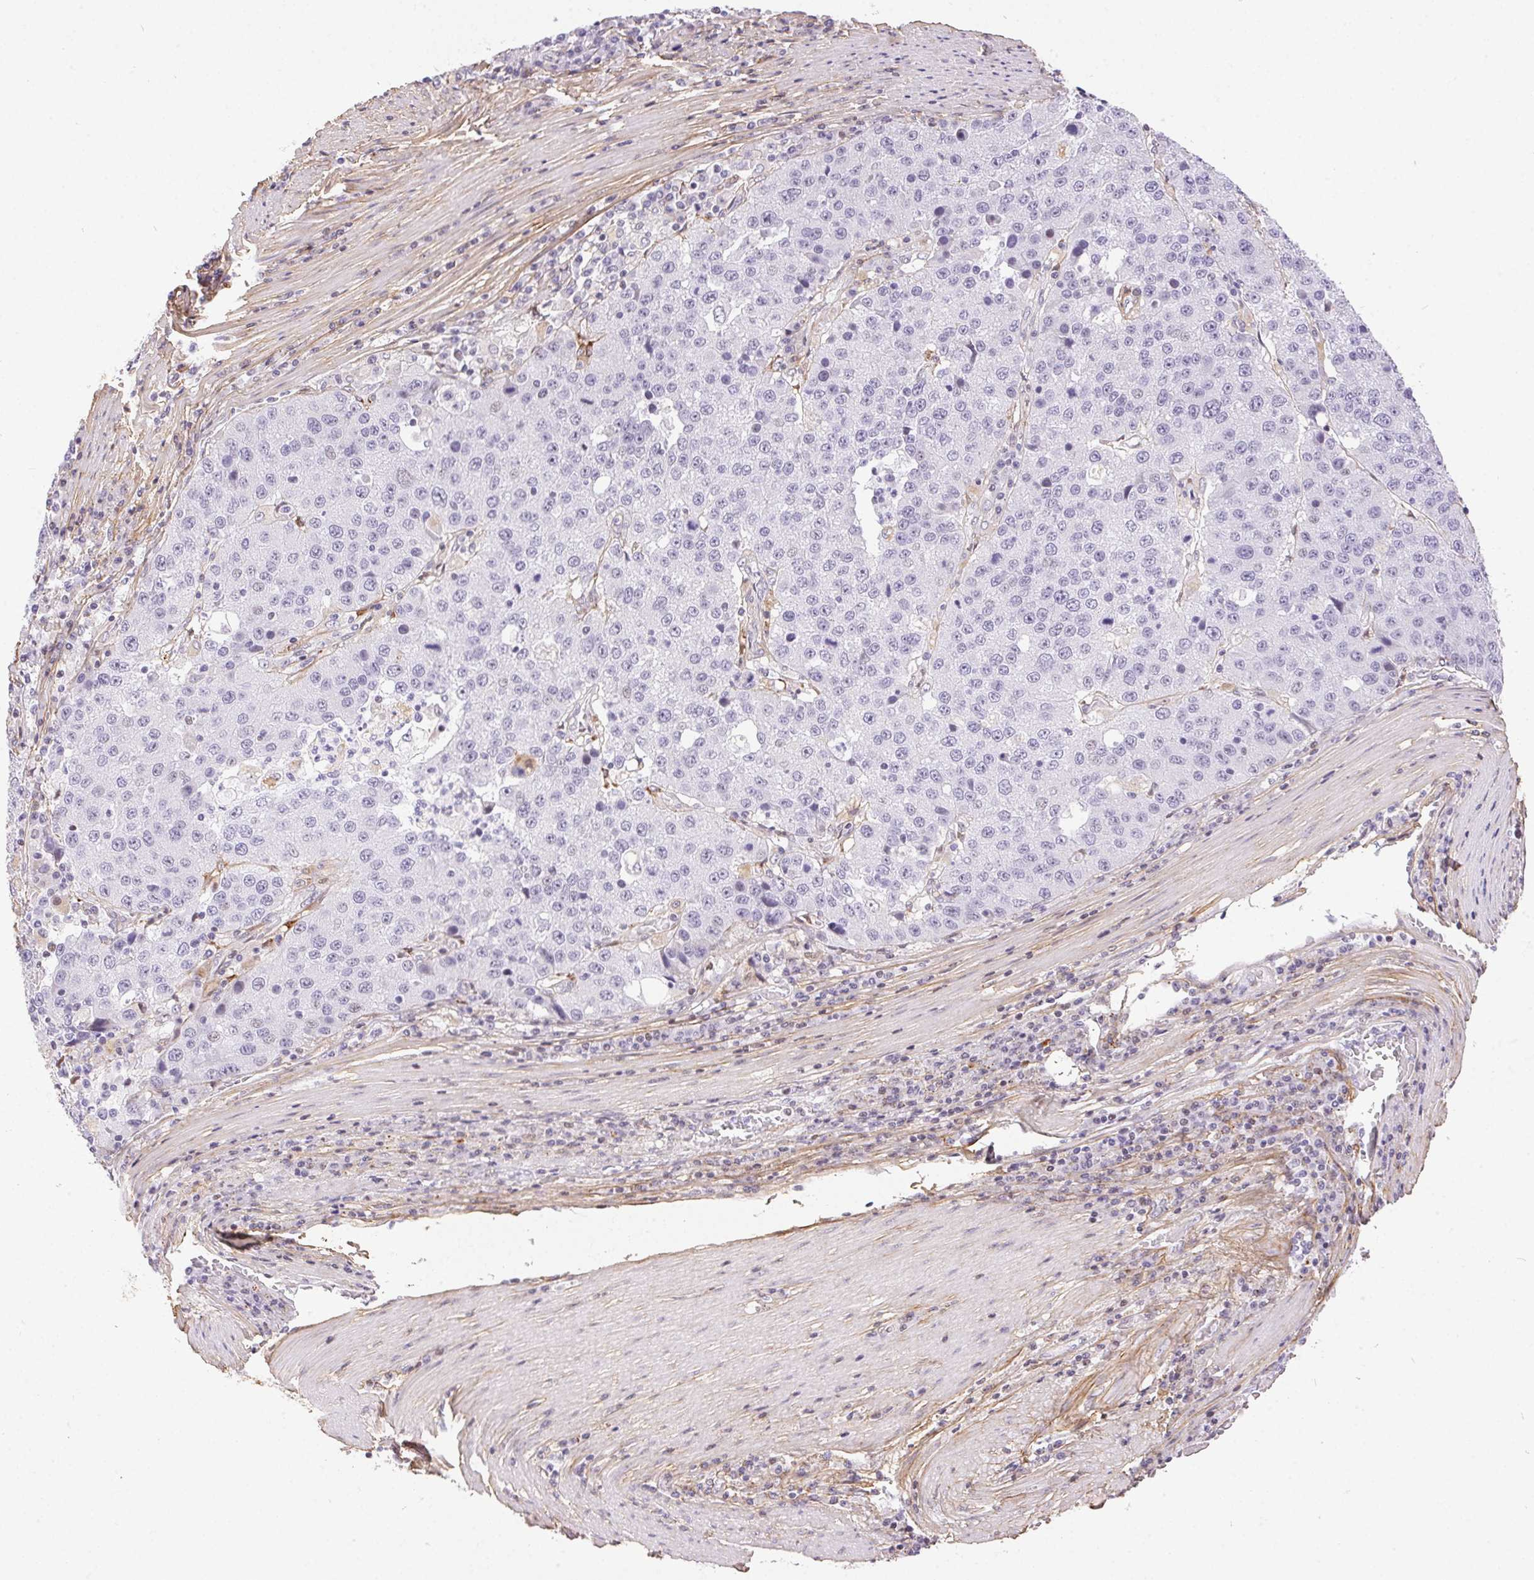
{"staining": {"intensity": "negative", "quantity": "none", "location": "none"}, "tissue": "stomach cancer", "cell_type": "Tumor cells", "image_type": "cancer", "snomed": [{"axis": "morphology", "description": "Adenocarcinoma, NOS"}, {"axis": "topography", "description": "Stomach"}], "caption": "Tumor cells are negative for brown protein staining in stomach adenocarcinoma.", "gene": "PDZD2", "patient": {"sex": "male", "age": 71}}